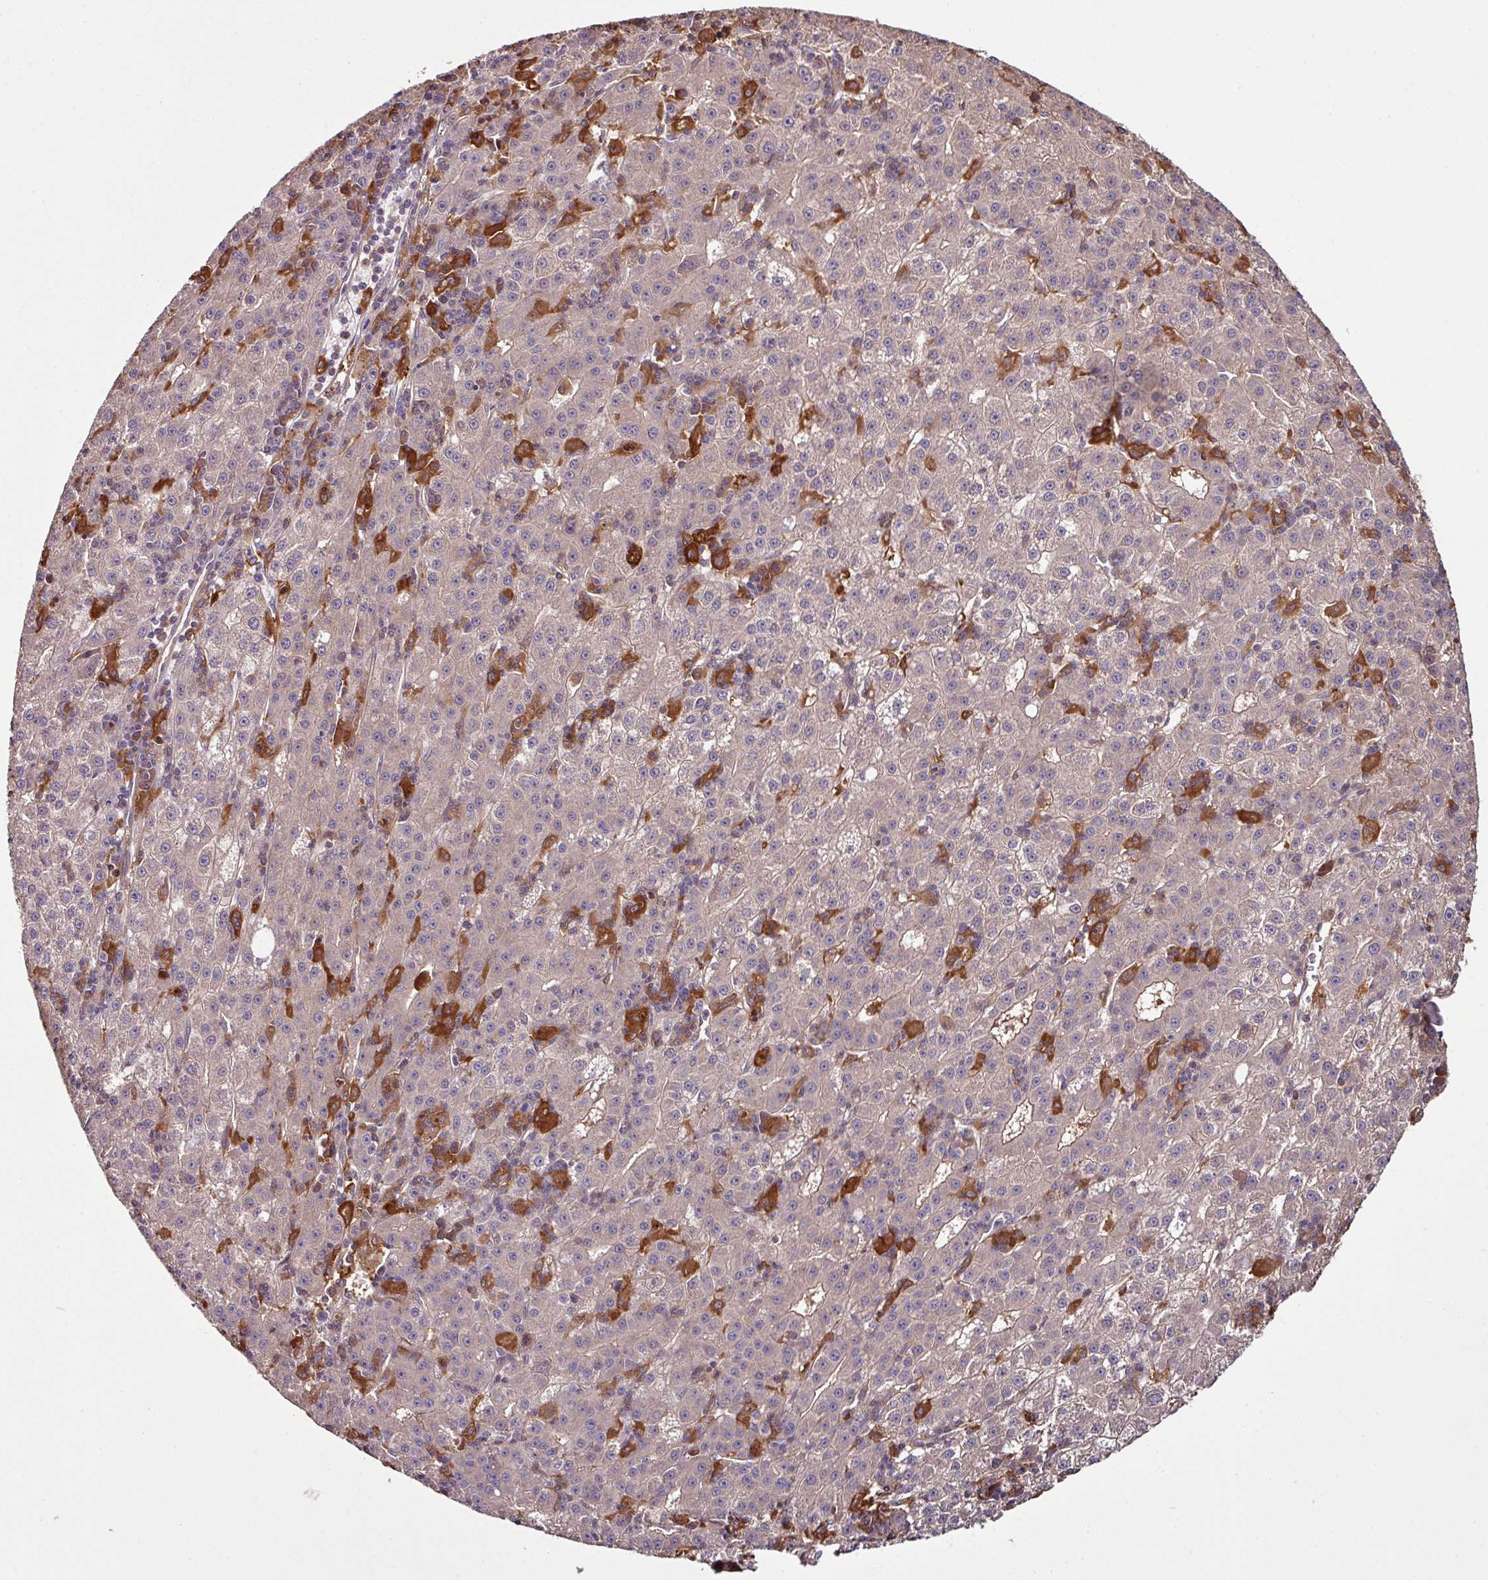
{"staining": {"intensity": "negative", "quantity": "none", "location": "none"}, "tissue": "liver cancer", "cell_type": "Tumor cells", "image_type": "cancer", "snomed": [{"axis": "morphology", "description": "Carcinoma, Hepatocellular, NOS"}, {"axis": "topography", "description": "Liver"}], "caption": "An IHC photomicrograph of liver cancer is shown. There is no staining in tumor cells of liver cancer.", "gene": "GNPDA1", "patient": {"sex": "male", "age": 76}}